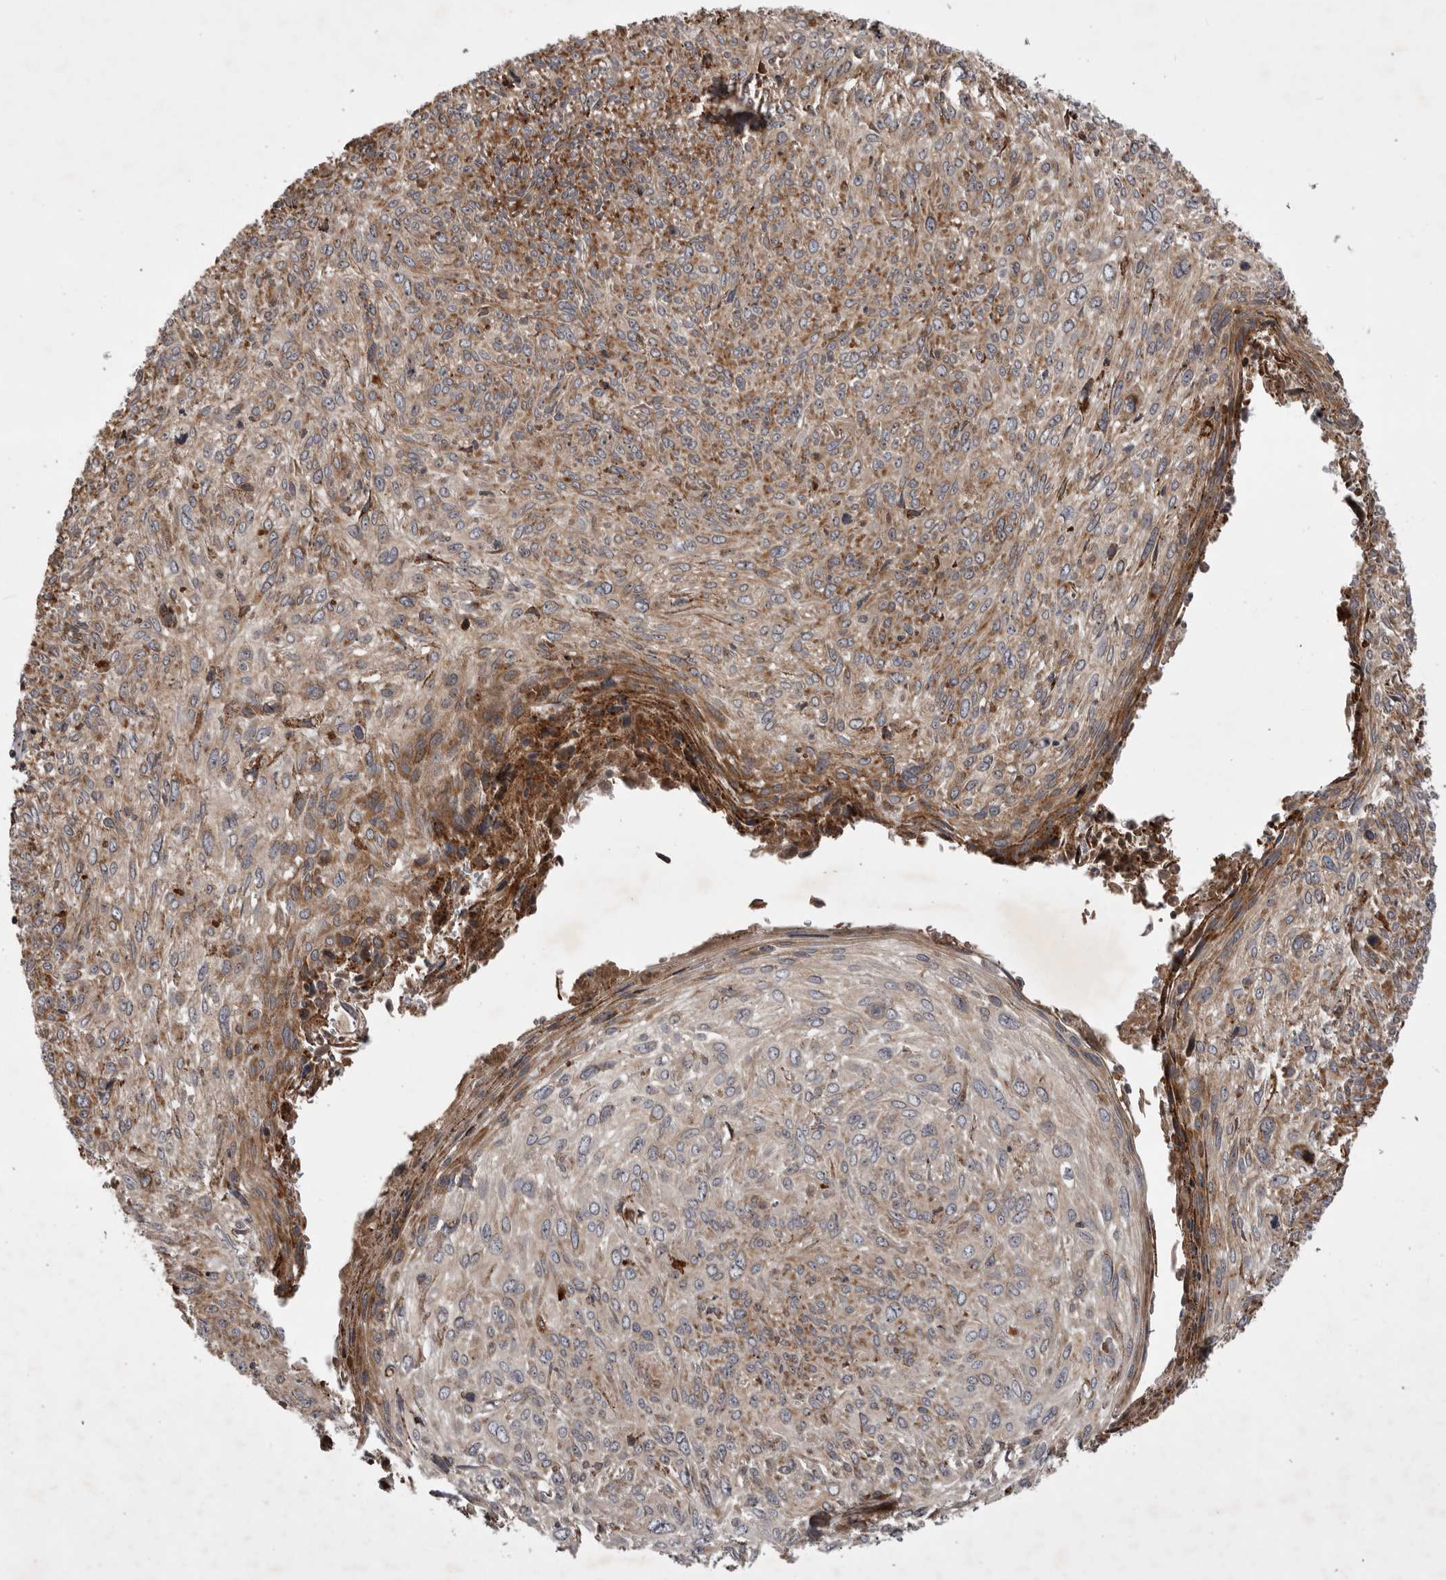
{"staining": {"intensity": "moderate", "quantity": "25%-75%", "location": "cytoplasmic/membranous"}, "tissue": "cervical cancer", "cell_type": "Tumor cells", "image_type": "cancer", "snomed": [{"axis": "morphology", "description": "Squamous cell carcinoma, NOS"}, {"axis": "topography", "description": "Cervix"}], "caption": "Protein staining of cervical cancer tissue displays moderate cytoplasmic/membranous staining in approximately 25%-75% of tumor cells.", "gene": "RAB3GAP2", "patient": {"sex": "female", "age": 51}}